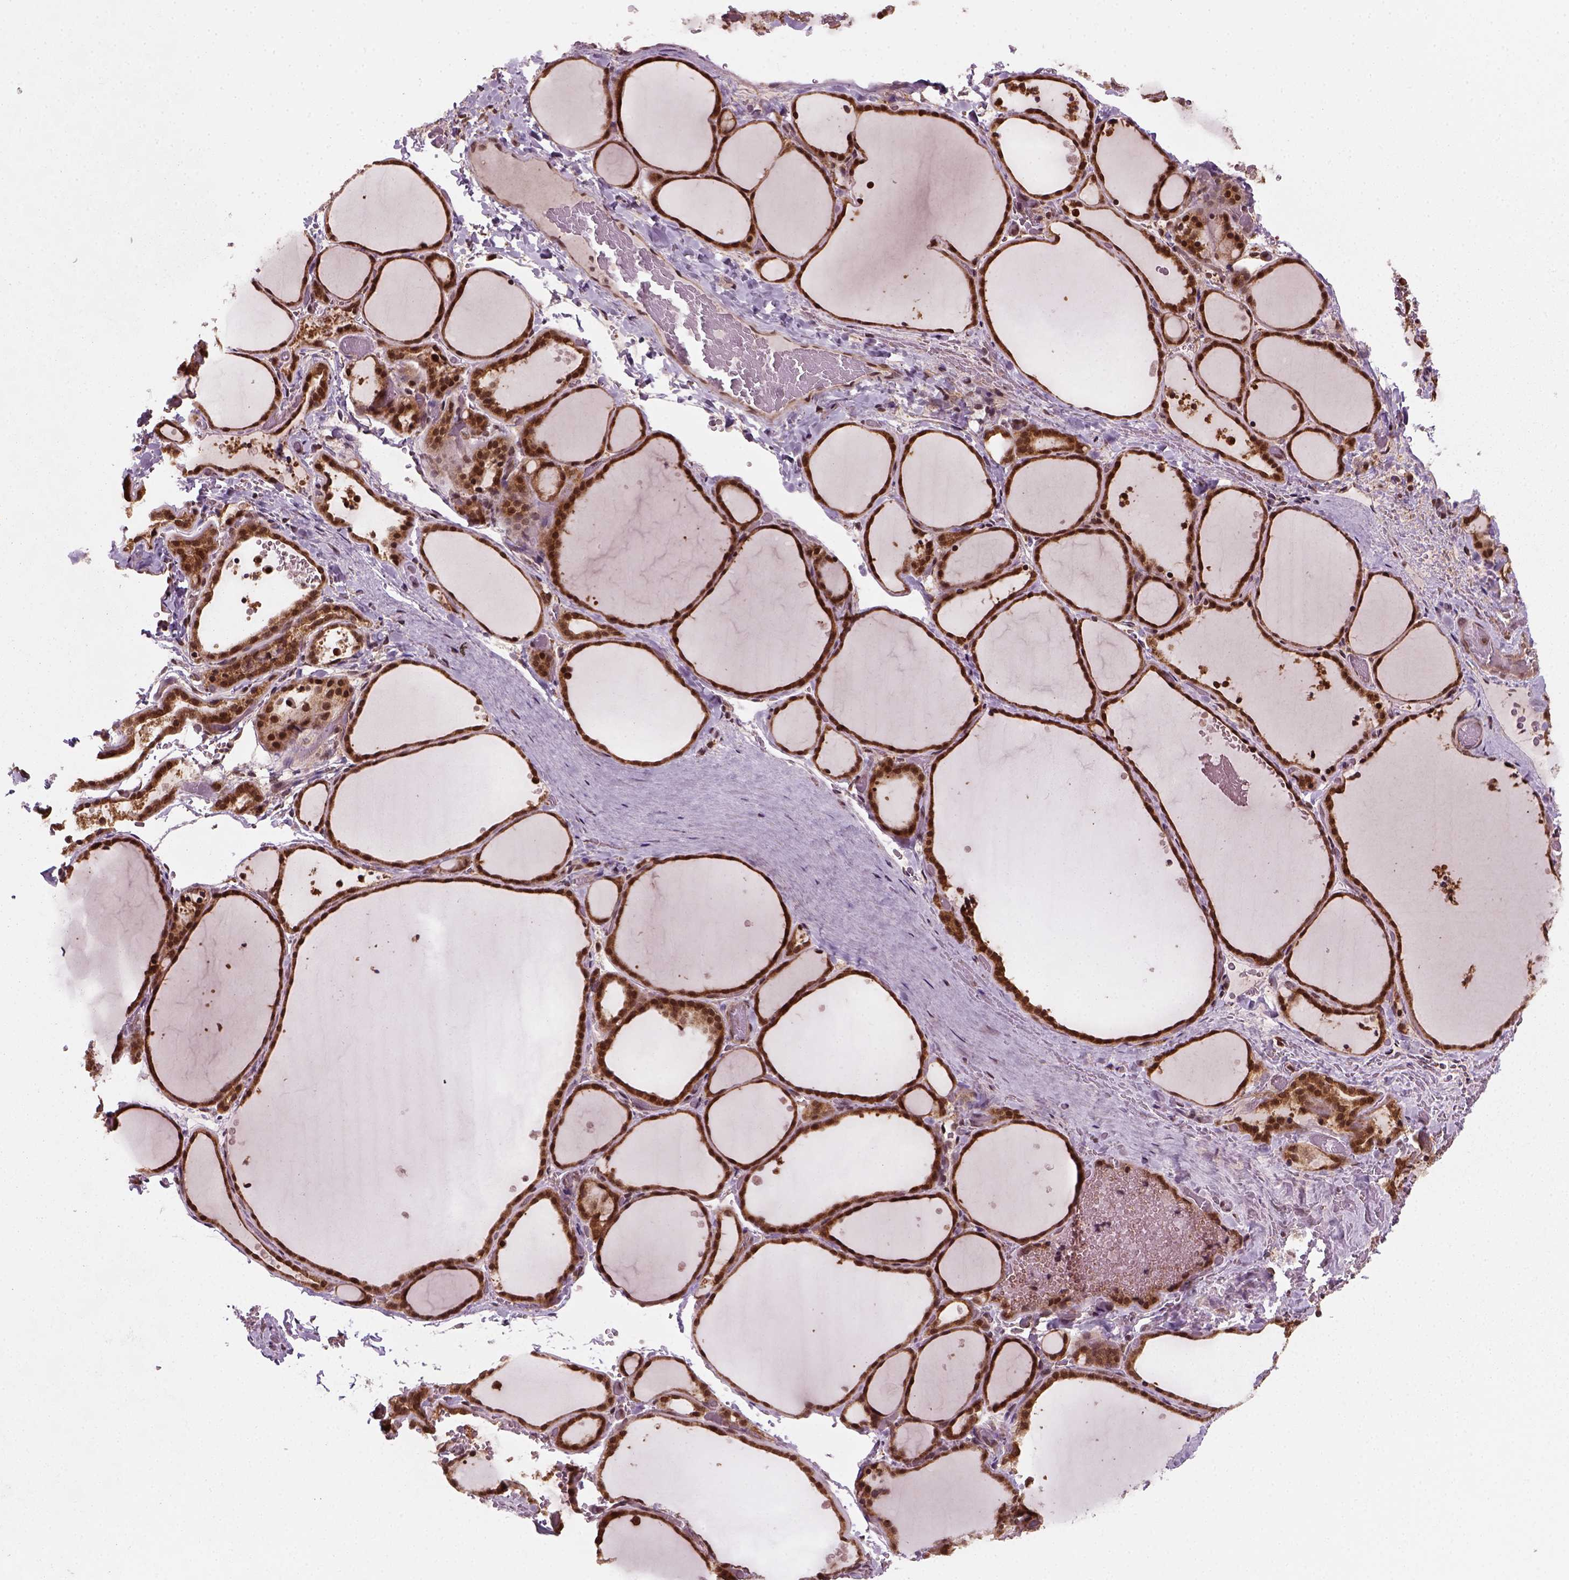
{"staining": {"intensity": "strong", "quantity": ">75%", "location": "cytoplasmic/membranous,nuclear"}, "tissue": "thyroid gland", "cell_type": "Glandular cells", "image_type": "normal", "snomed": [{"axis": "morphology", "description": "Normal tissue, NOS"}, {"axis": "topography", "description": "Thyroid gland"}], "caption": "A brown stain shows strong cytoplasmic/membranous,nuclear positivity of a protein in glandular cells of unremarkable thyroid gland. (IHC, brightfield microscopy, high magnification).", "gene": "NUDT9", "patient": {"sex": "female", "age": 36}}